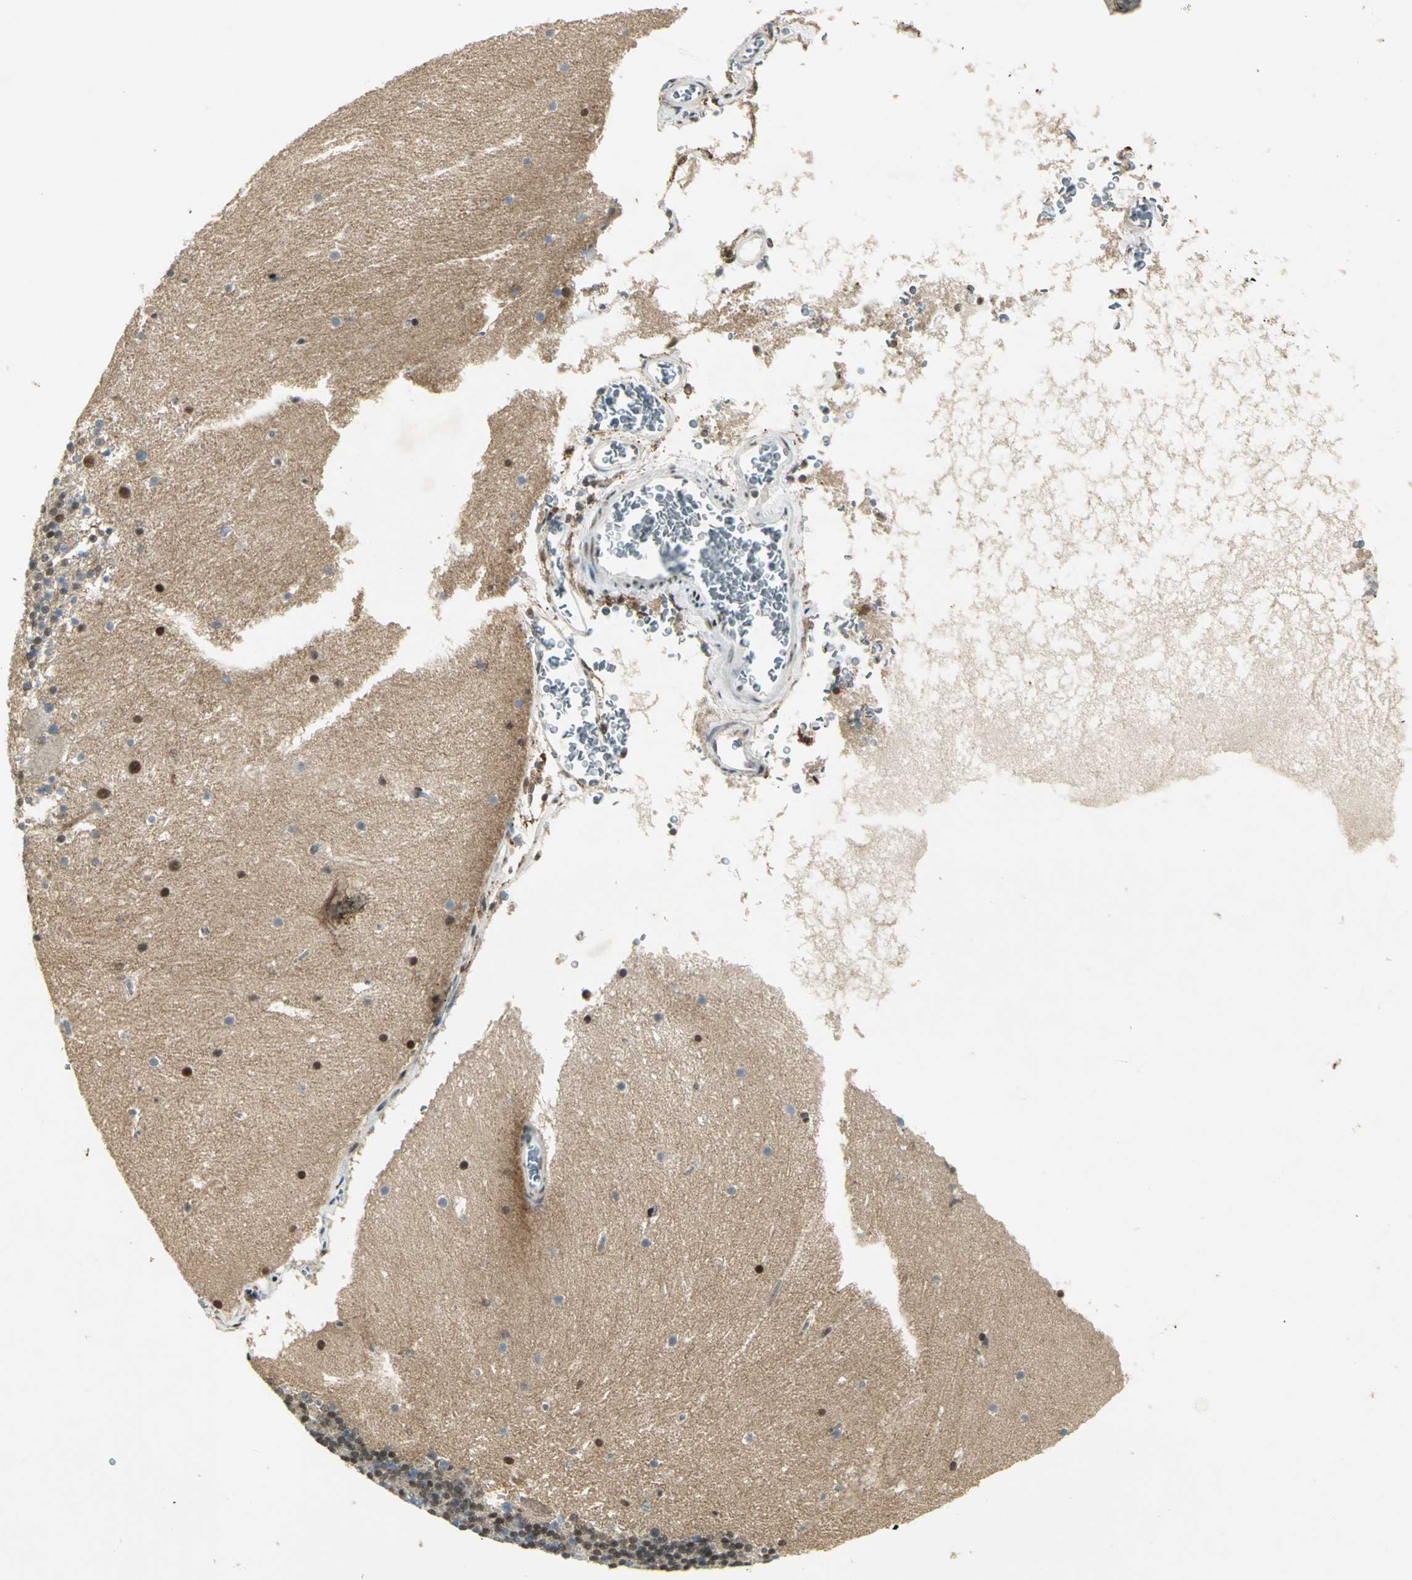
{"staining": {"intensity": "negative", "quantity": "none", "location": "none"}, "tissue": "cerebellum", "cell_type": "Cells in granular layer", "image_type": "normal", "snomed": [{"axis": "morphology", "description": "Normal tissue, NOS"}, {"axis": "topography", "description": "Cerebellum"}], "caption": "Protein analysis of unremarkable cerebellum shows no significant staining in cells in granular layer.", "gene": "RAD17", "patient": {"sex": "male", "age": 45}}